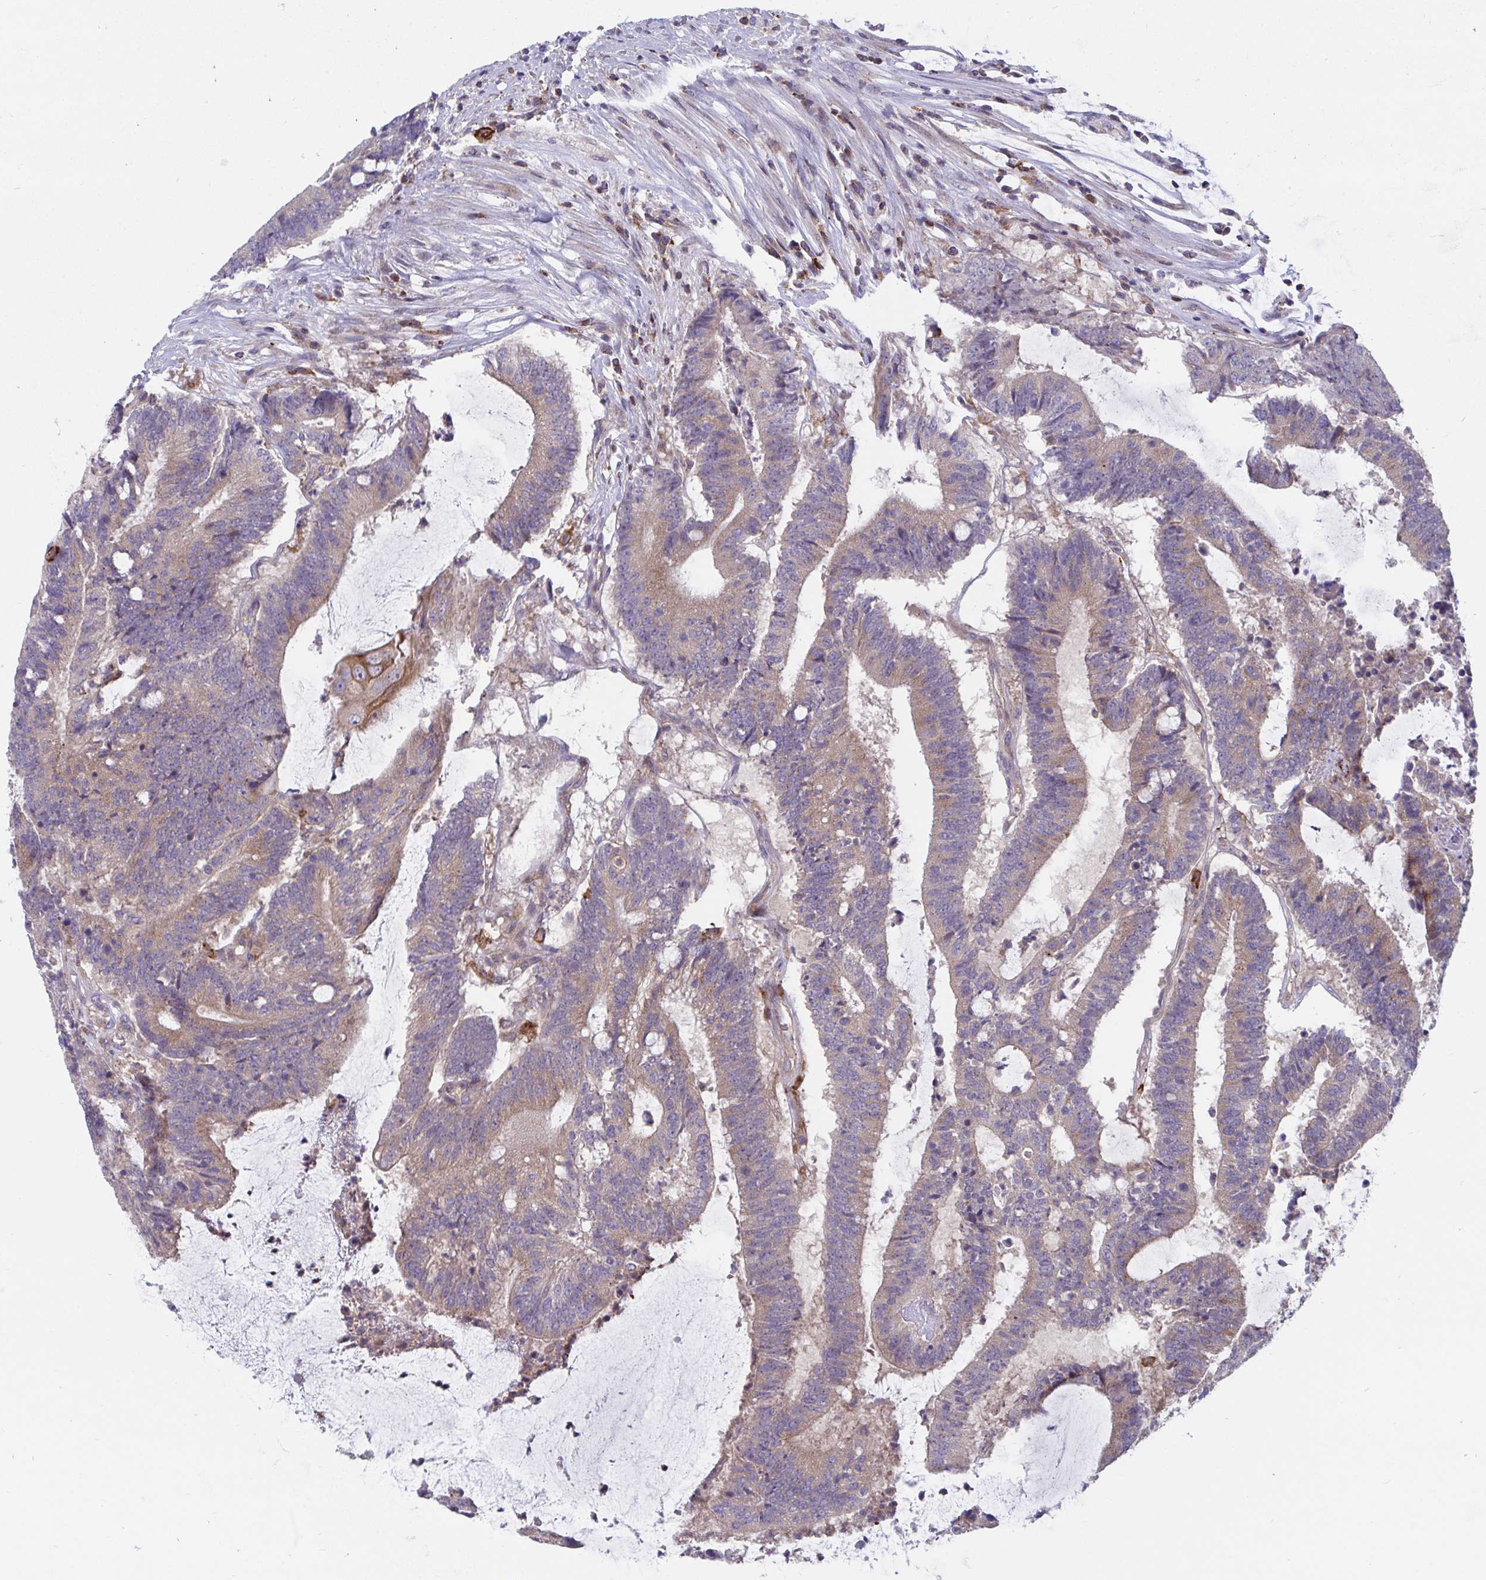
{"staining": {"intensity": "weak", "quantity": ">75%", "location": "cytoplasmic/membranous"}, "tissue": "colorectal cancer", "cell_type": "Tumor cells", "image_type": "cancer", "snomed": [{"axis": "morphology", "description": "Adenocarcinoma, NOS"}, {"axis": "topography", "description": "Colon"}], "caption": "Human colorectal cancer stained with a protein marker reveals weak staining in tumor cells.", "gene": "FRMD3", "patient": {"sex": "female", "age": 43}}